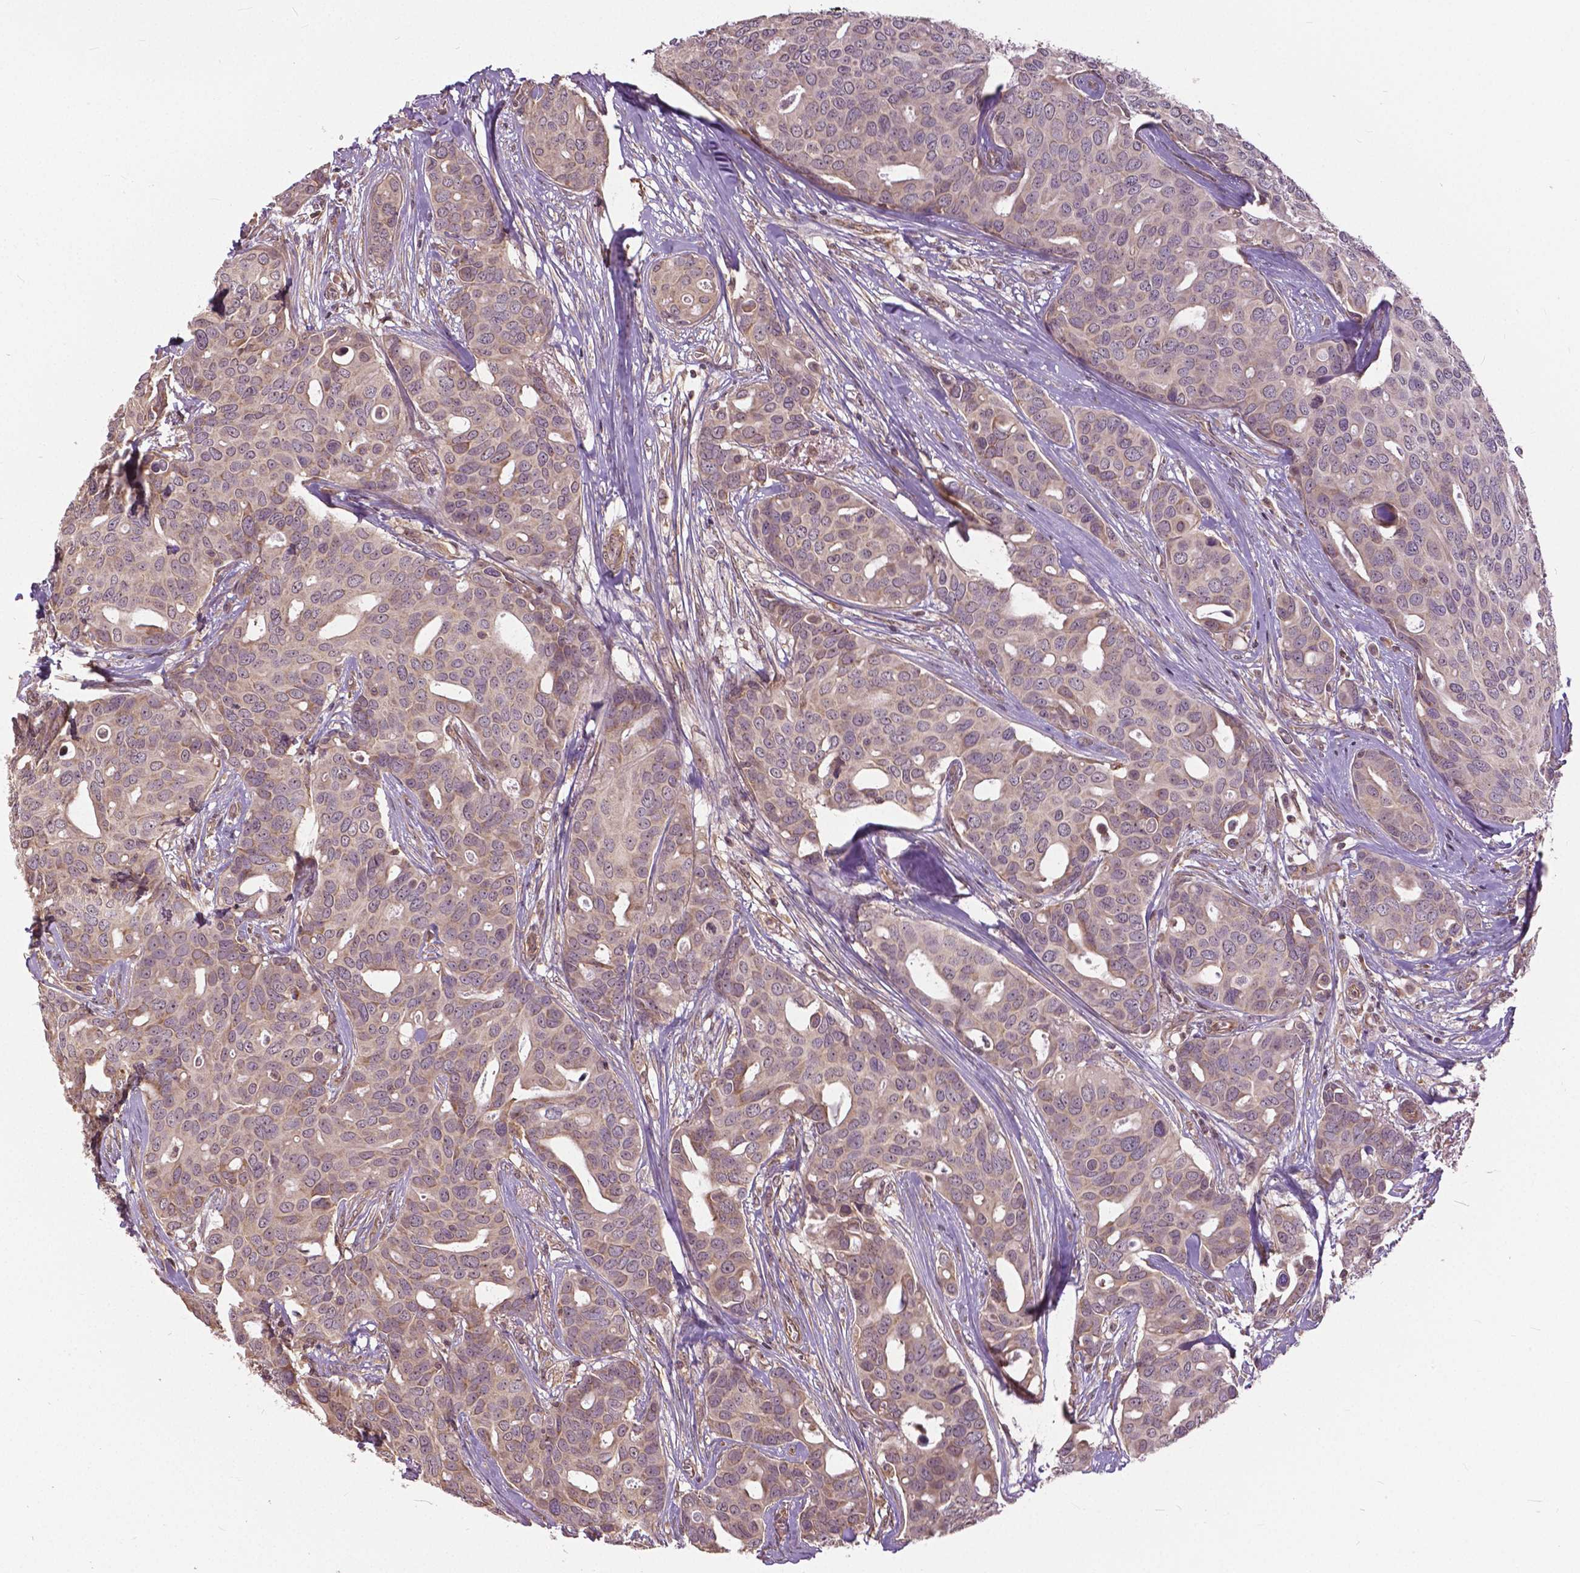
{"staining": {"intensity": "weak", "quantity": "25%-75%", "location": "cytoplasmic/membranous"}, "tissue": "breast cancer", "cell_type": "Tumor cells", "image_type": "cancer", "snomed": [{"axis": "morphology", "description": "Duct carcinoma"}, {"axis": "topography", "description": "Breast"}], "caption": "Immunohistochemistry (IHC) histopathology image of human breast cancer stained for a protein (brown), which demonstrates low levels of weak cytoplasmic/membranous positivity in about 25%-75% of tumor cells.", "gene": "ANXA13", "patient": {"sex": "female", "age": 54}}